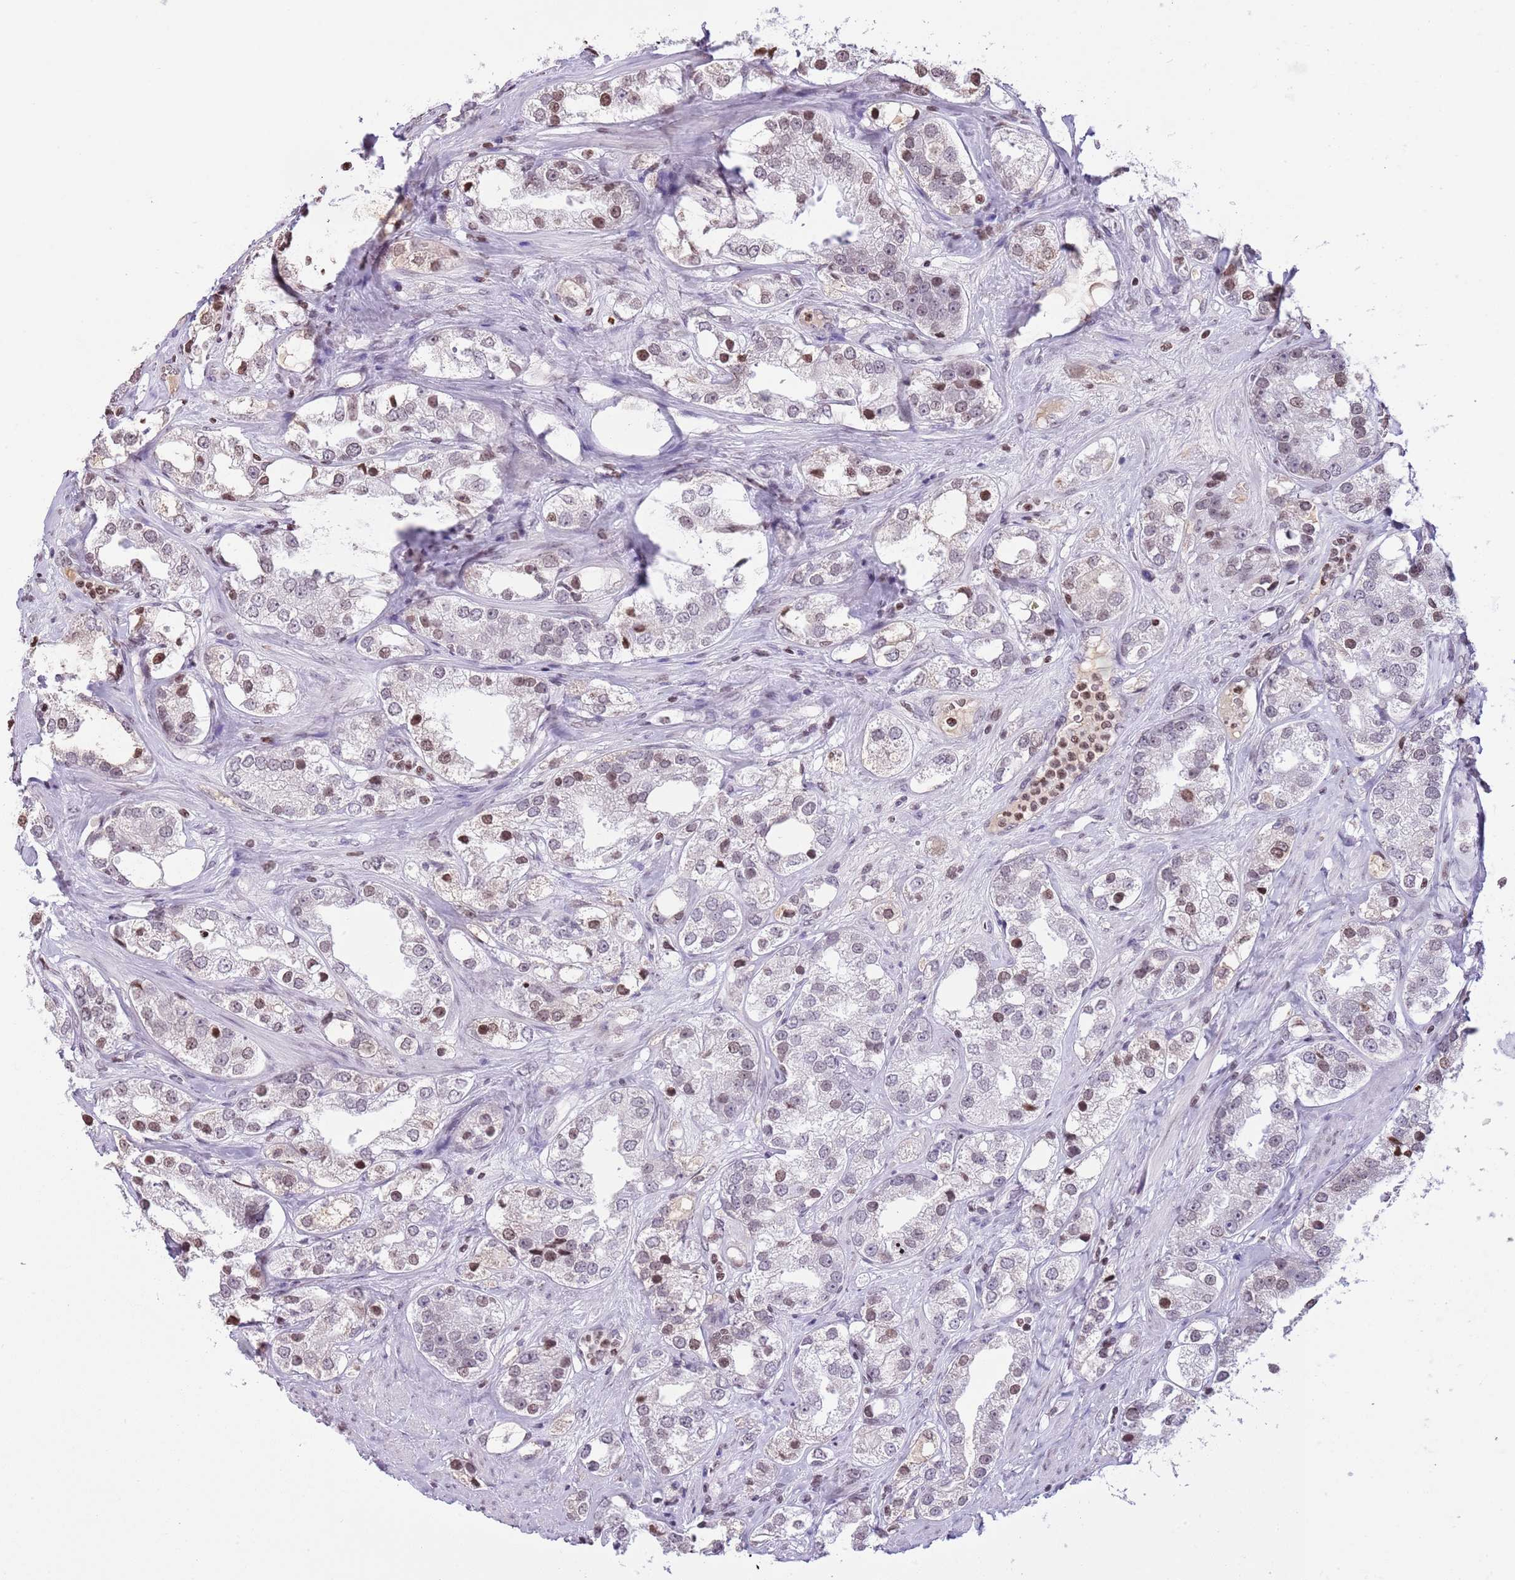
{"staining": {"intensity": "moderate", "quantity": "<25%", "location": "nuclear"}, "tissue": "prostate cancer", "cell_type": "Tumor cells", "image_type": "cancer", "snomed": [{"axis": "morphology", "description": "Adenocarcinoma, NOS"}, {"axis": "topography", "description": "Prostate"}], "caption": "Tumor cells exhibit low levels of moderate nuclear staining in about <25% of cells in human adenocarcinoma (prostate).", "gene": "KPNA3", "patient": {"sex": "male", "age": 79}}